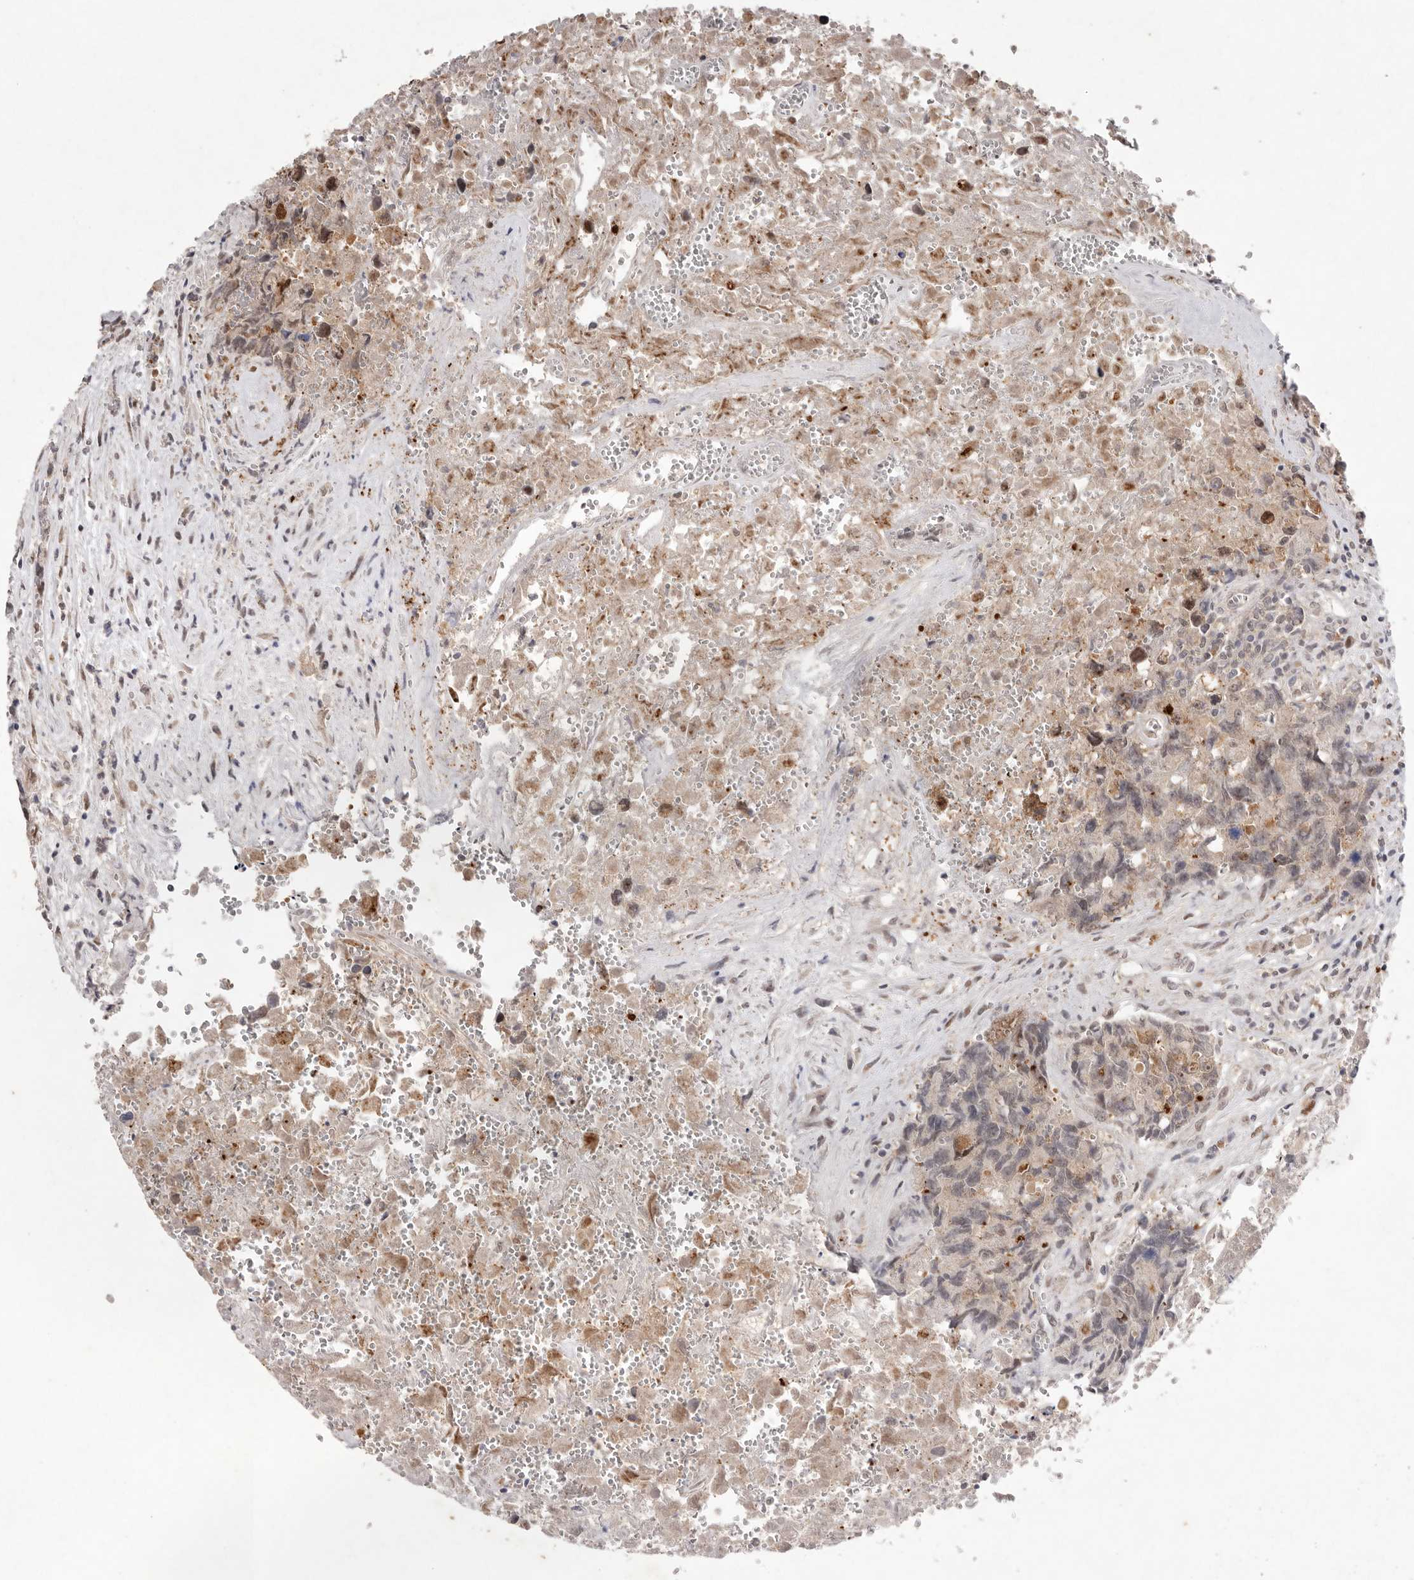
{"staining": {"intensity": "weak", "quantity": "25%-75%", "location": "cytoplasmic/membranous,nuclear"}, "tissue": "testis cancer", "cell_type": "Tumor cells", "image_type": "cancer", "snomed": [{"axis": "morphology", "description": "Carcinoma, Embryonal, NOS"}, {"axis": "topography", "description": "Testis"}], "caption": "Protein staining of embryonal carcinoma (testis) tissue shows weak cytoplasmic/membranous and nuclear positivity in about 25%-75% of tumor cells. The staining was performed using DAB to visualize the protein expression in brown, while the nuclei were stained in blue with hematoxylin (Magnification: 20x).", "gene": "TADA1", "patient": {"sex": "male", "age": 31}}